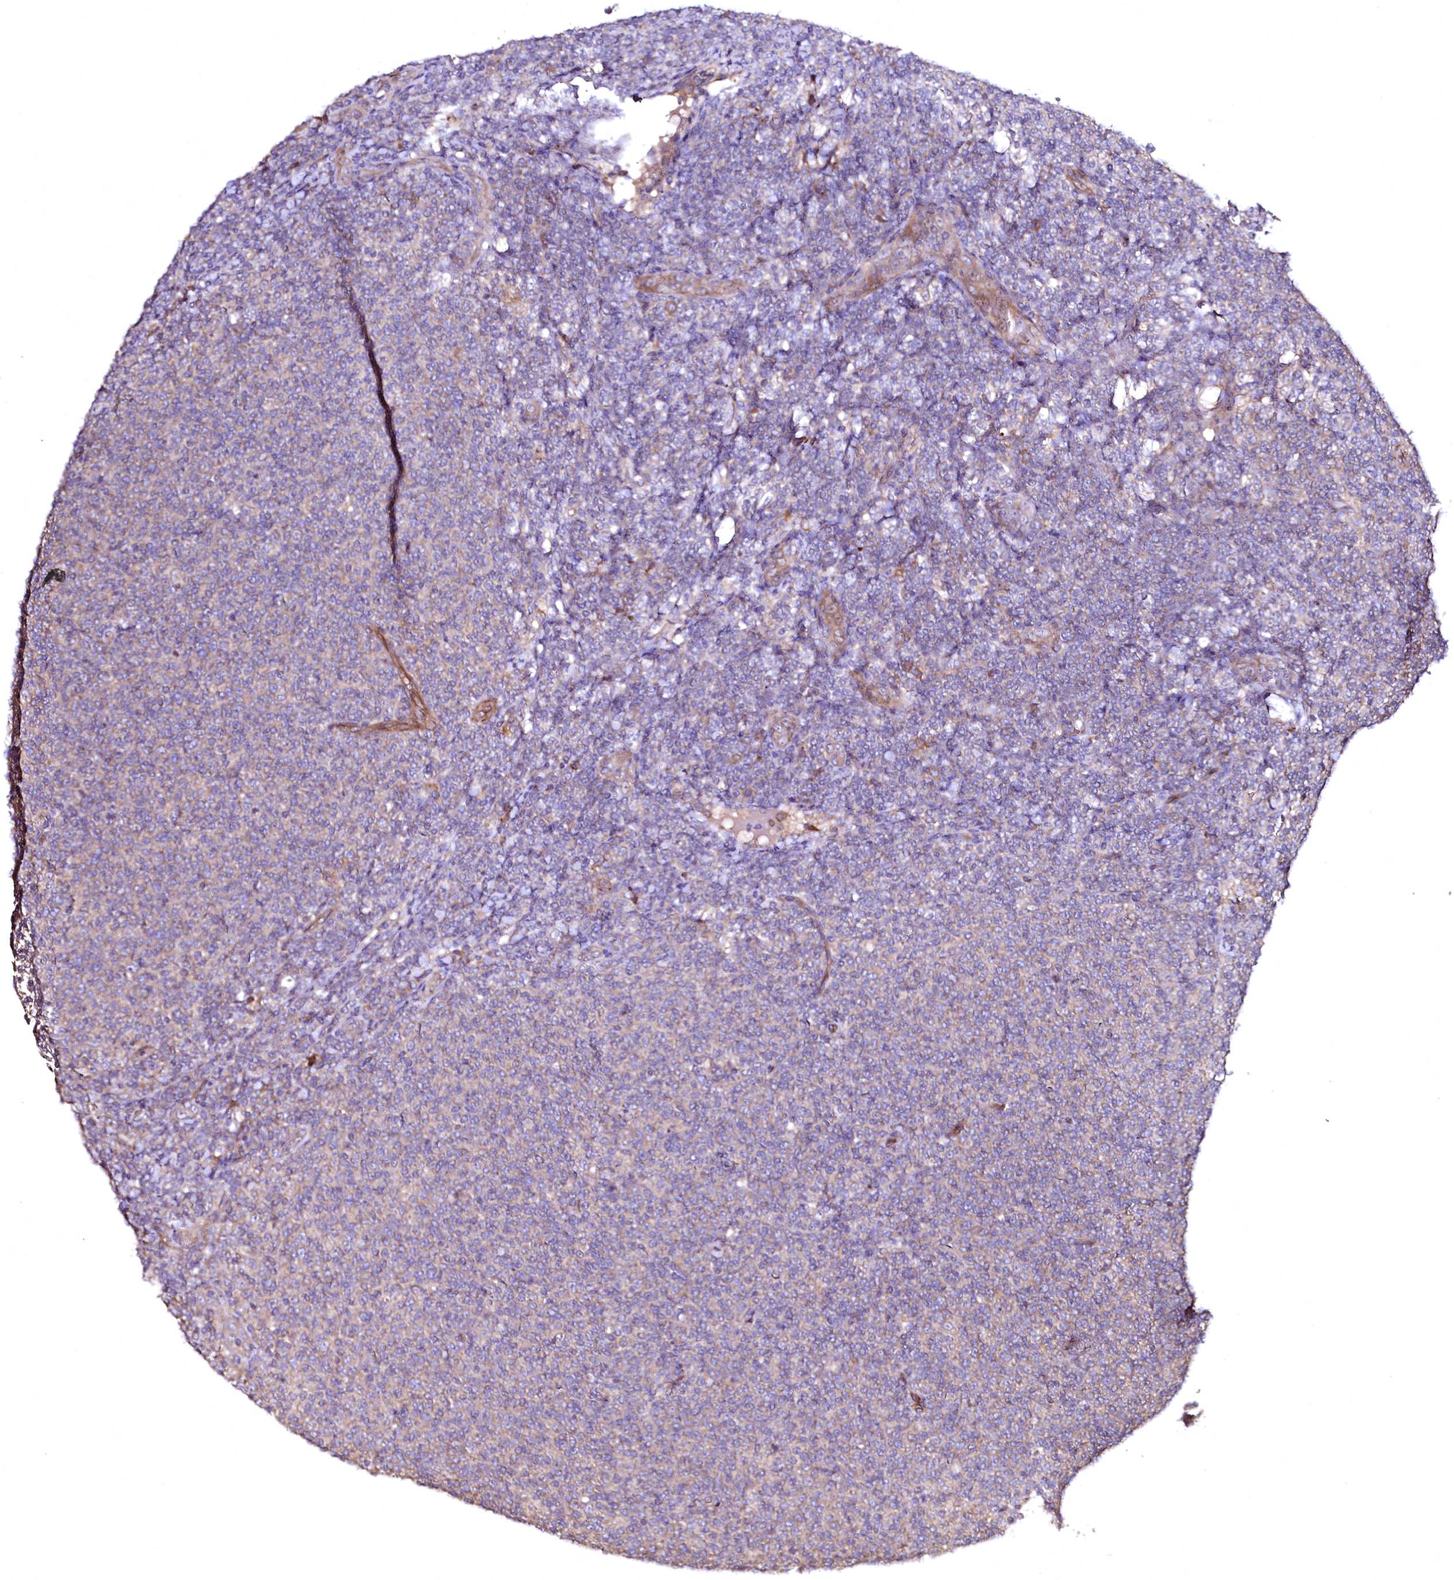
{"staining": {"intensity": "weak", "quantity": "25%-75%", "location": "cytoplasmic/membranous"}, "tissue": "lymphoma", "cell_type": "Tumor cells", "image_type": "cancer", "snomed": [{"axis": "morphology", "description": "Malignant lymphoma, non-Hodgkin's type, Low grade"}, {"axis": "topography", "description": "Lymph node"}], "caption": "Immunohistochemistry (IHC) (DAB) staining of human low-grade malignant lymphoma, non-Hodgkin's type shows weak cytoplasmic/membranous protein expression in approximately 25%-75% of tumor cells. Using DAB (3,3'-diaminobenzidine) (brown) and hematoxylin (blue) stains, captured at high magnification using brightfield microscopy.", "gene": "TBCEL", "patient": {"sex": "male", "age": 66}}